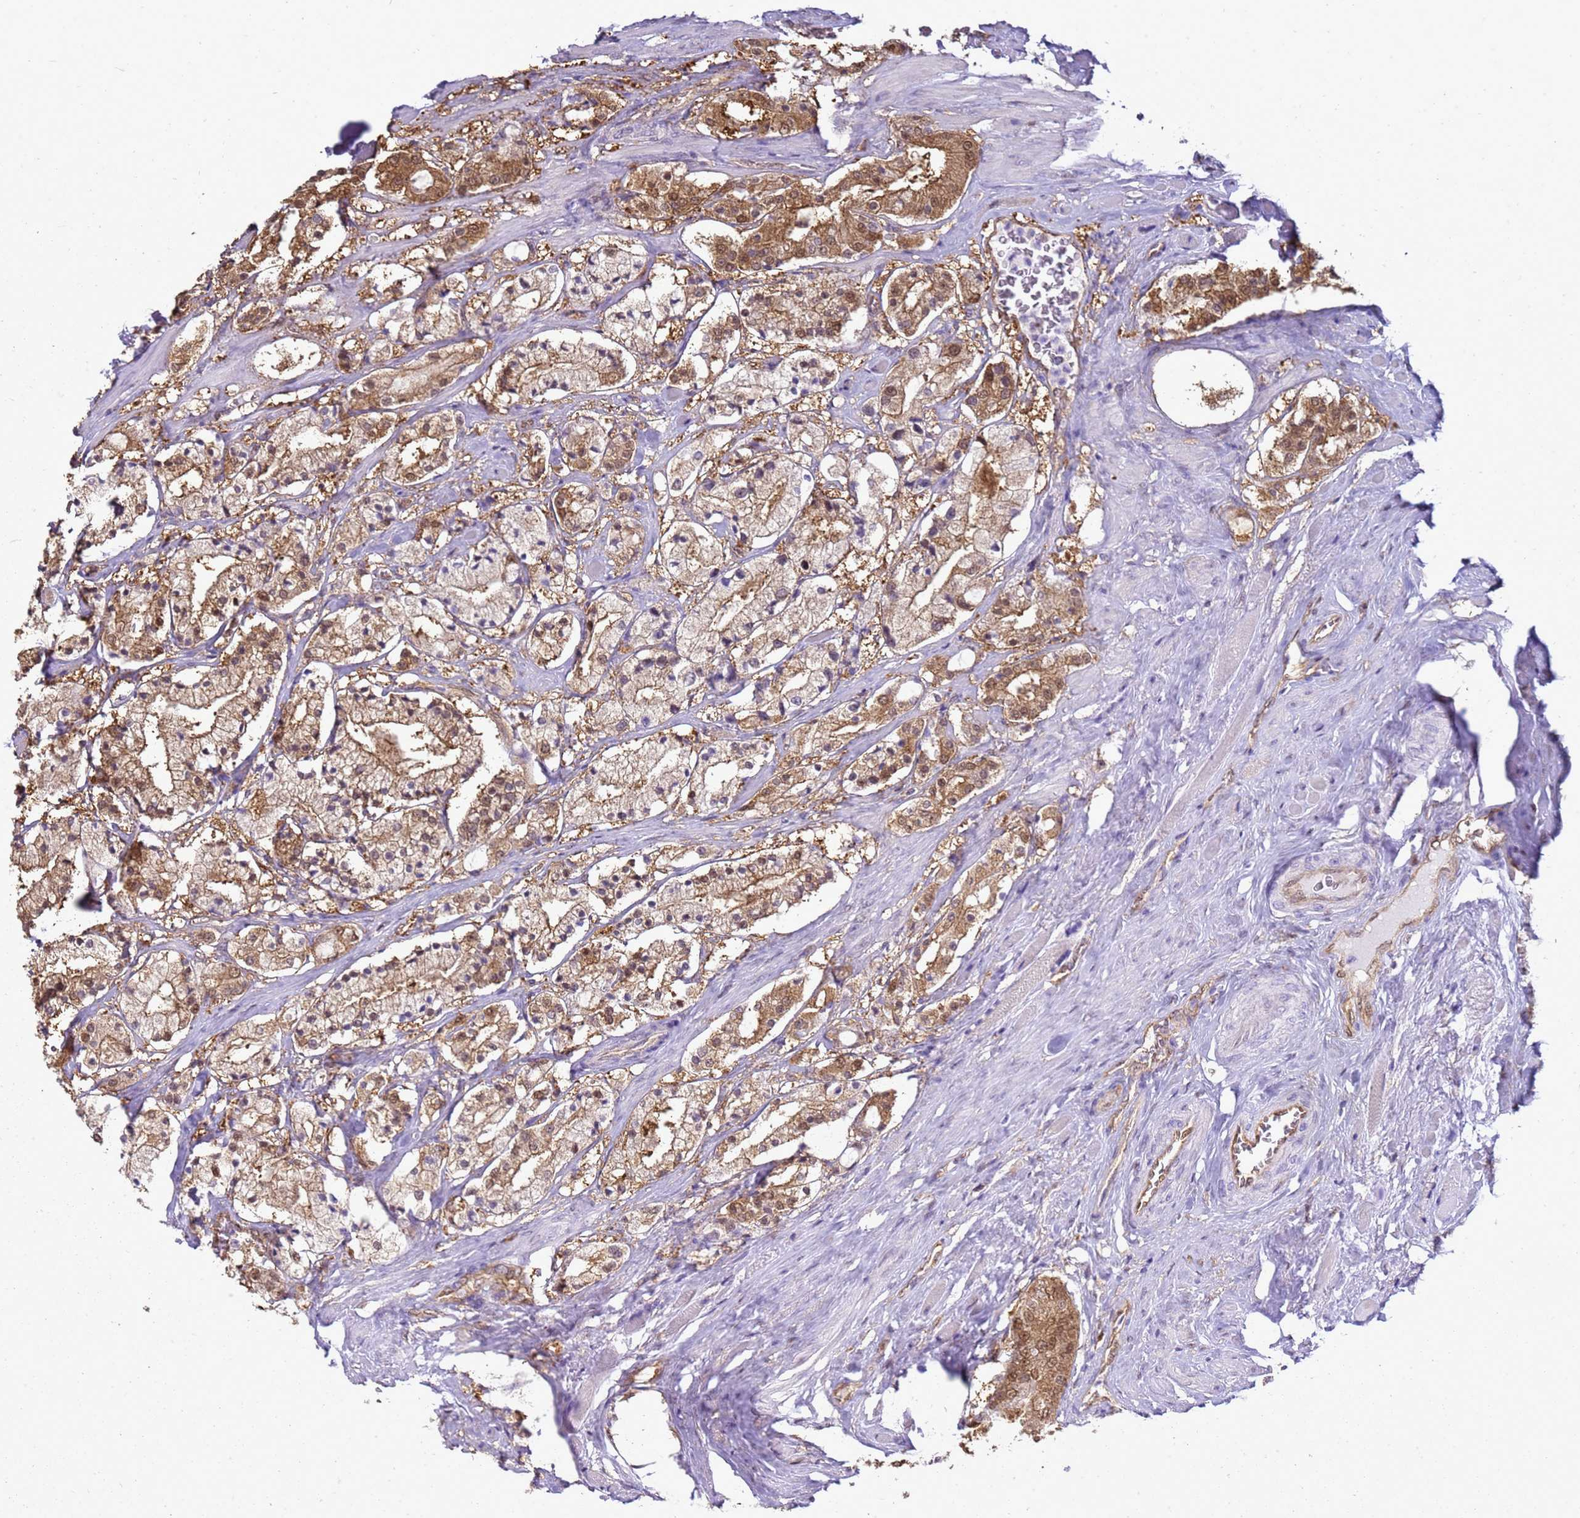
{"staining": {"intensity": "moderate", "quantity": ">75%", "location": "cytoplasmic/membranous"}, "tissue": "prostate cancer", "cell_type": "Tumor cells", "image_type": "cancer", "snomed": [{"axis": "morphology", "description": "Adenocarcinoma, High grade"}, {"axis": "topography", "description": "Prostate"}], "caption": "Adenocarcinoma (high-grade) (prostate) stained for a protein (brown) shows moderate cytoplasmic/membranous positive staining in about >75% of tumor cells.", "gene": "YWHAE", "patient": {"sex": "male", "age": 64}}